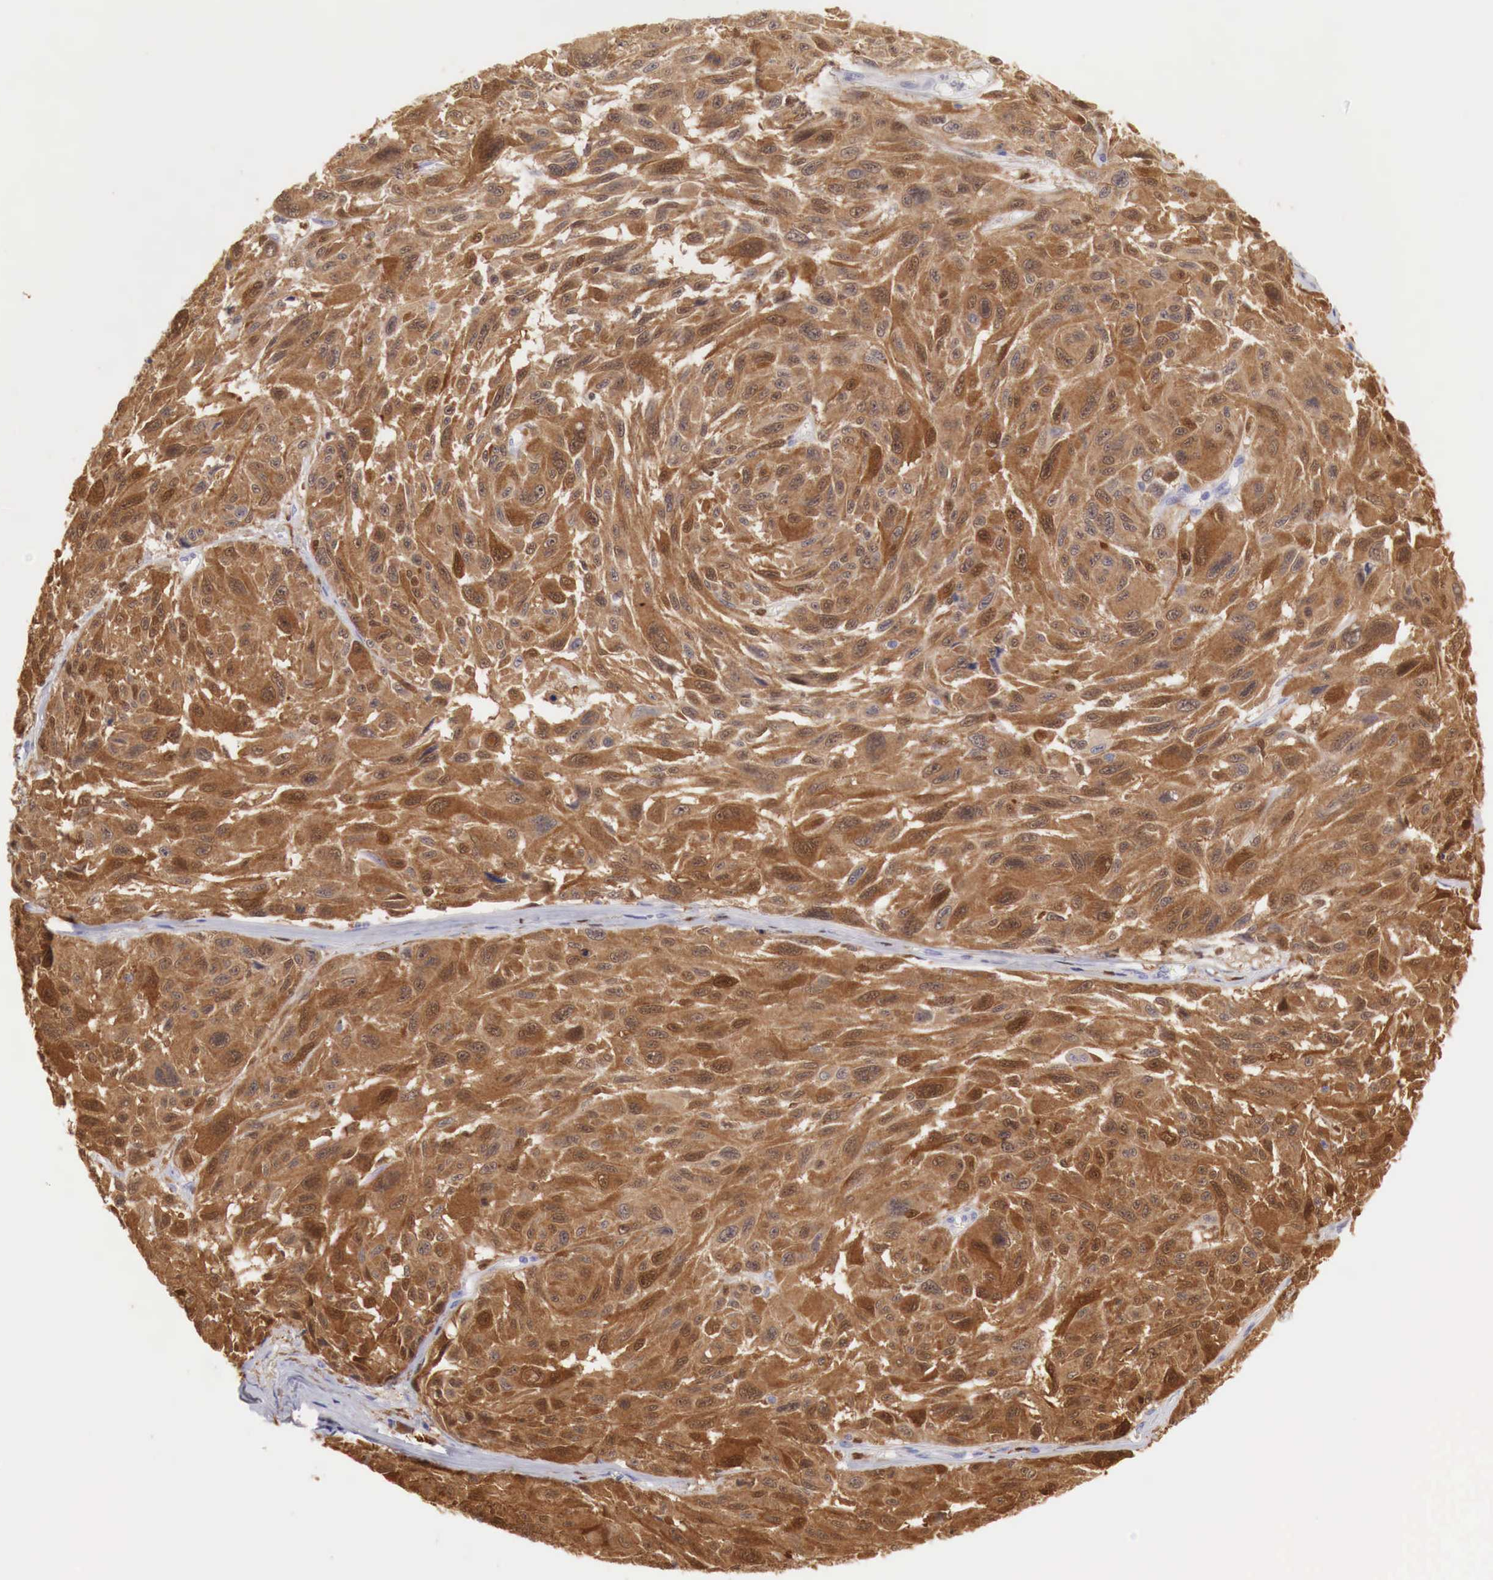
{"staining": {"intensity": "strong", "quantity": ">75%", "location": "cytoplasmic/membranous"}, "tissue": "melanoma", "cell_type": "Tumor cells", "image_type": "cancer", "snomed": [{"axis": "morphology", "description": "Malignant melanoma, NOS"}, {"axis": "topography", "description": "Skin"}], "caption": "Immunohistochemical staining of melanoma displays strong cytoplasmic/membranous protein expression in about >75% of tumor cells. (brown staining indicates protein expression, while blue staining denotes nuclei).", "gene": "RENBP", "patient": {"sex": "male", "age": 70}}